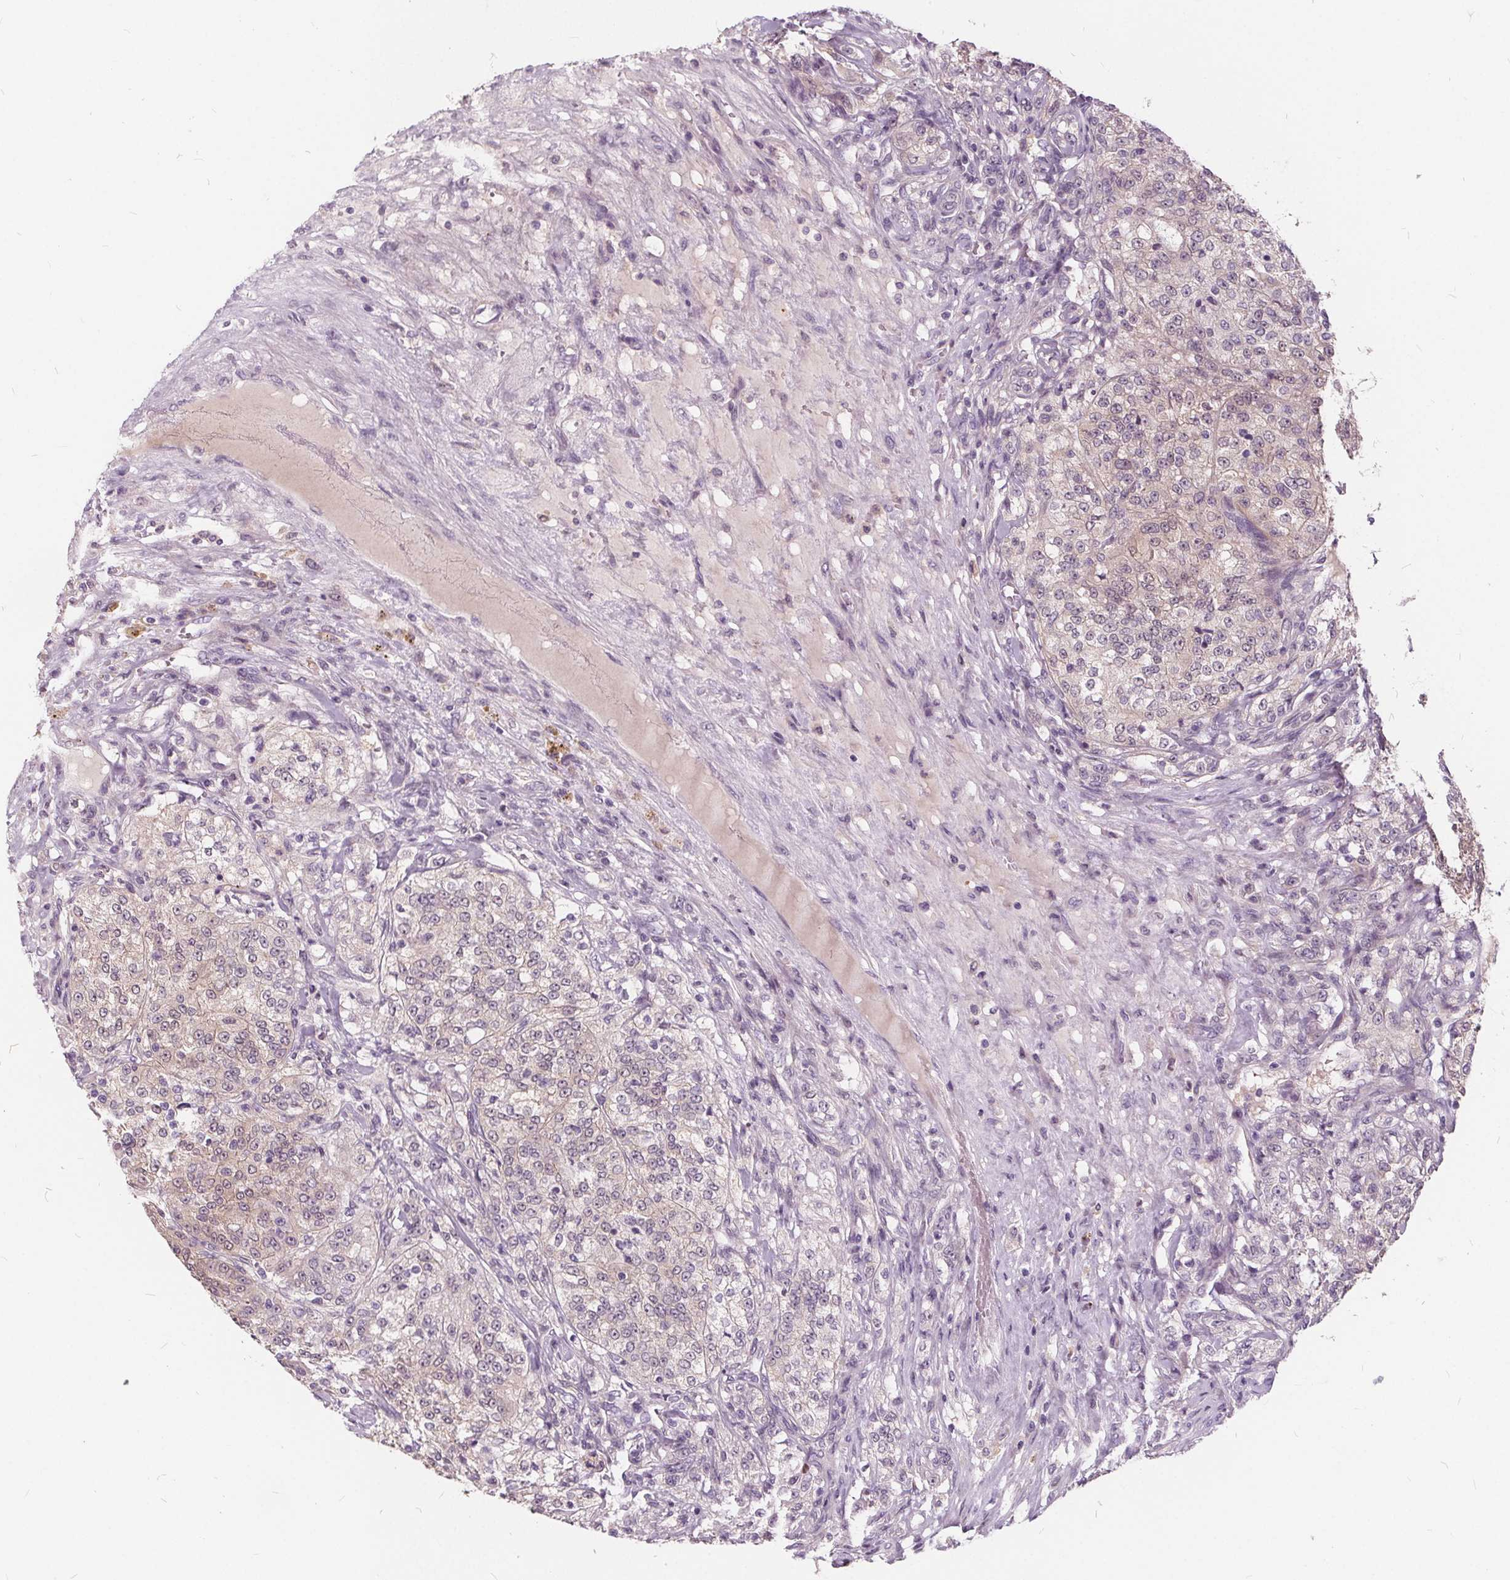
{"staining": {"intensity": "weak", "quantity": "<25%", "location": "cytoplasmic/membranous"}, "tissue": "renal cancer", "cell_type": "Tumor cells", "image_type": "cancer", "snomed": [{"axis": "morphology", "description": "Adenocarcinoma, NOS"}, {"axis": "topography", "description": "Kidney"}], "caption": "Photomicrograph shows no significant protein expression in tumor cells of renal cancer.", "gene": "HAAO", "patient": {"sex": "female", "age": 63}}